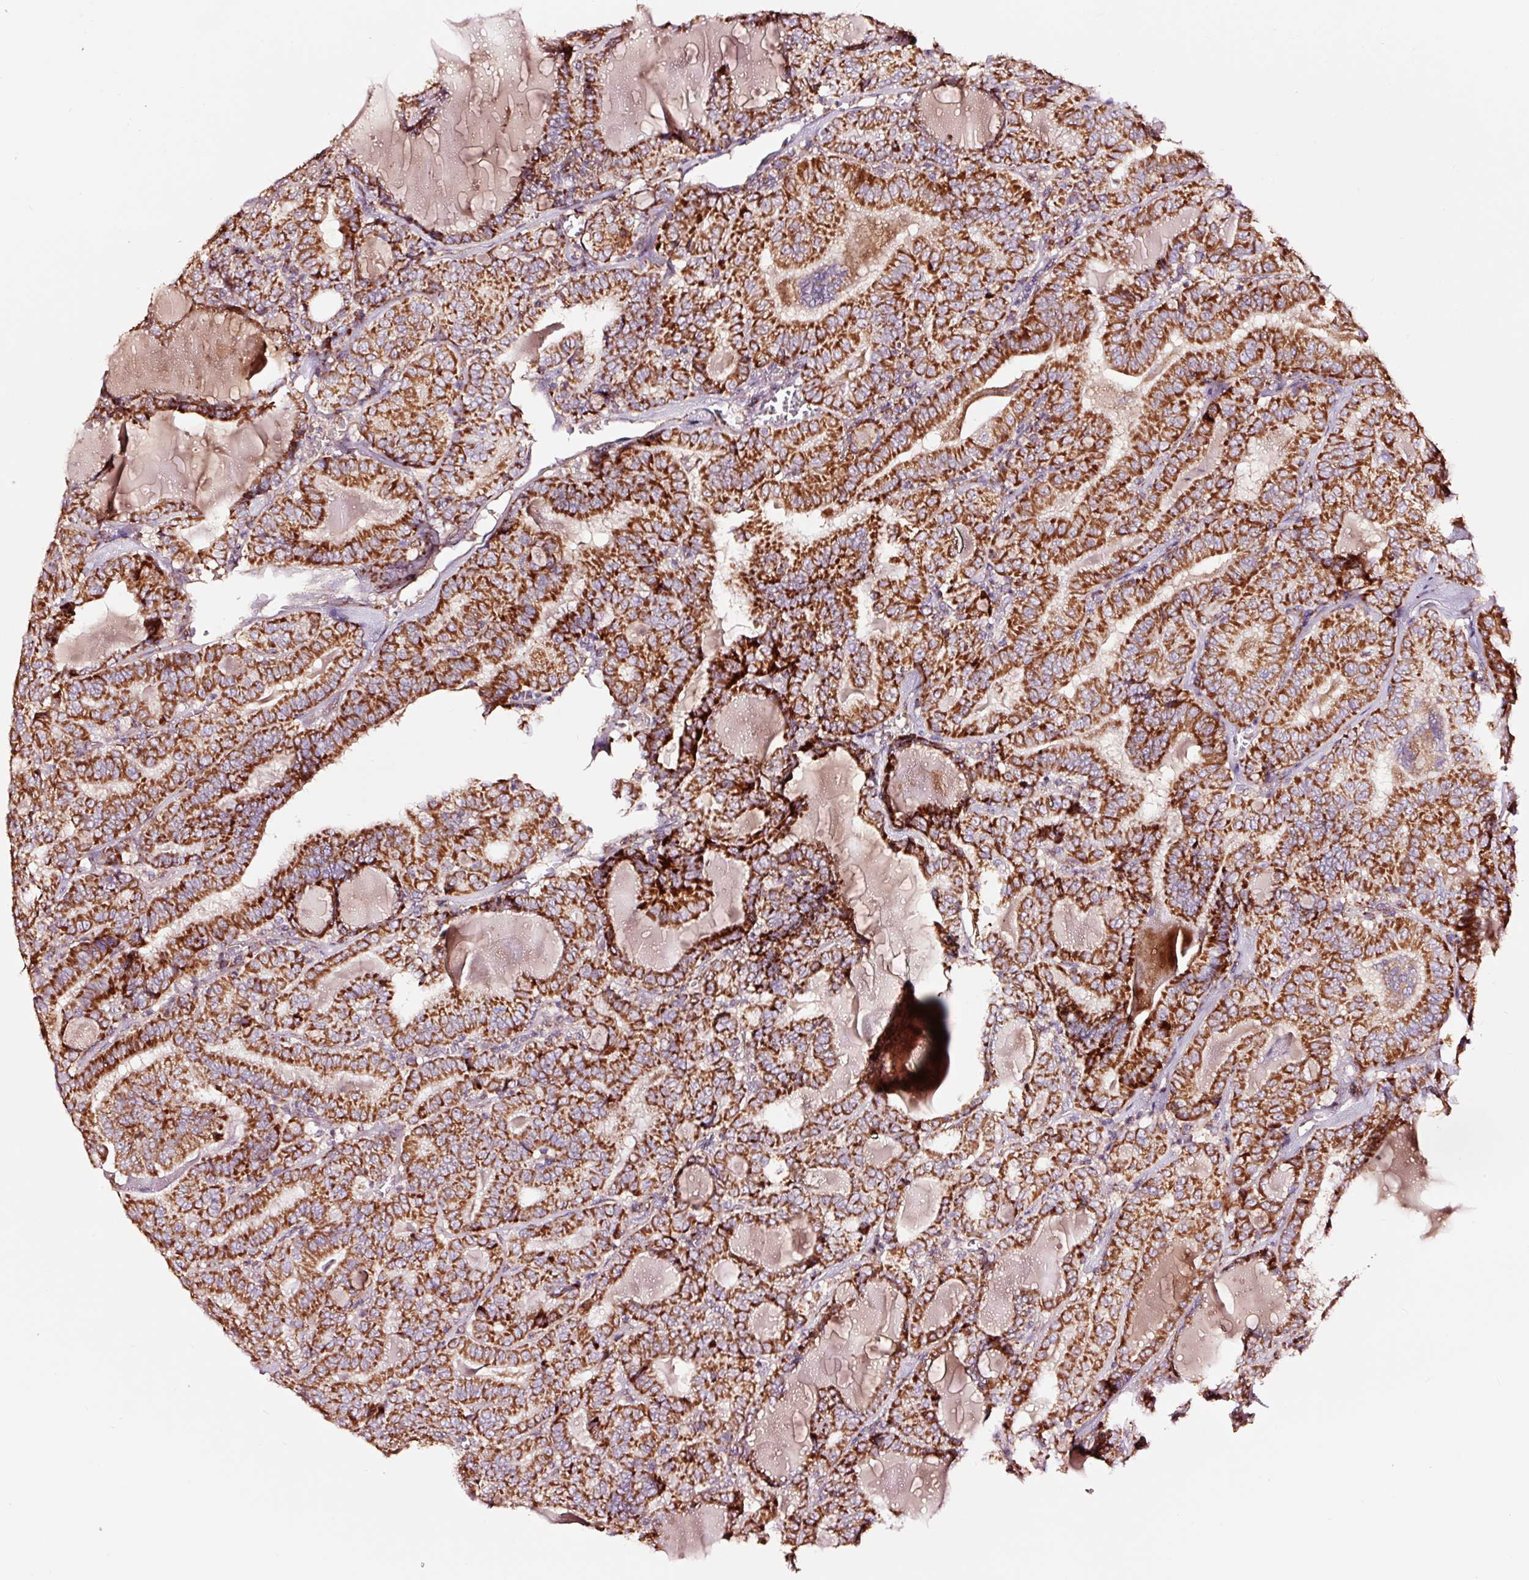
{"staining": {"intensity": "strong", "quantity": ">75%", "location": "cytoplasmic/membranous"}, "tissue": "thyroid cancer", "cell_type": "Tumor cells", "image_type": "cancer", "snomed": [{"axis": "morphology", "description": "Papillary adenocarcinoma, NOS"}, {"axis": "topography", "description": "Thyroid gland"}], "caption": "Thyroid cancer (papillary adenocarcinoma) tissue displays strong cytoplasmic/membranous positivity in about >75% of tumor cells", "gene": "TPM1", "patient": {"sex": "female", "age": 72}}